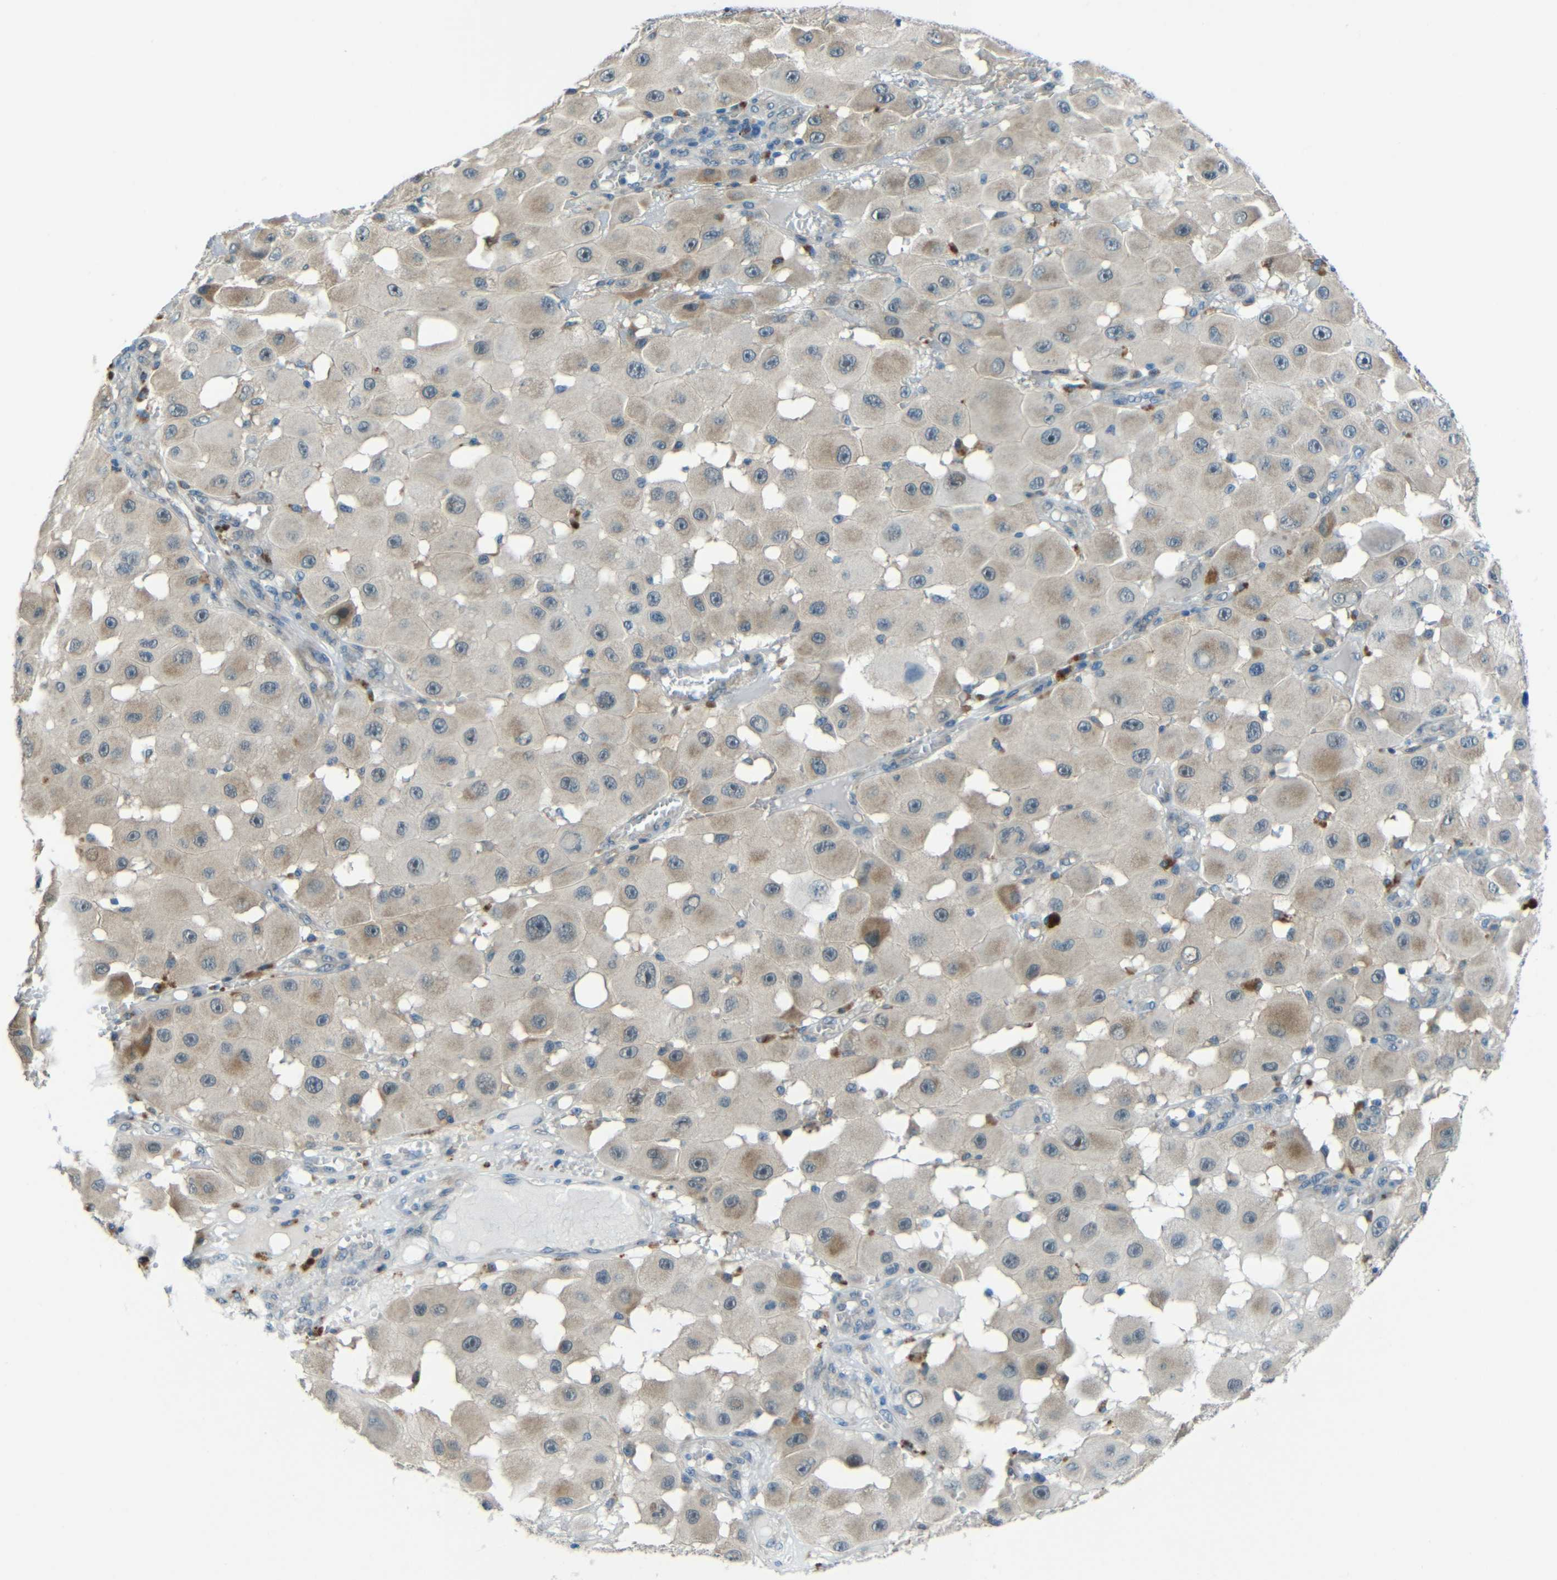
{"staining": {"intensity": "weak", "quantity": ">75%", "location": "cytoplasmic/membranous"}, "tissue": "melanoma", "cell_type": "Tumor cells", "image_type": "cancer", "snomed": [{"axis": "morphology", "description": "Malignant melanoma, NOS"}, {"axis": "topography", "description": "Skin"}], "caption": "High-power microscopy captured an IHC micrograph of melanoma, revealing weak cytoplasmic/membranous expression in approximately >75% of tumor cells. (DAB (3,3'-diaminobenzidine) = brown stain, brightfield microscopy at high magnification).", "gene": "ANKRD22", "patient": {"sex": "female", "age": 81}}